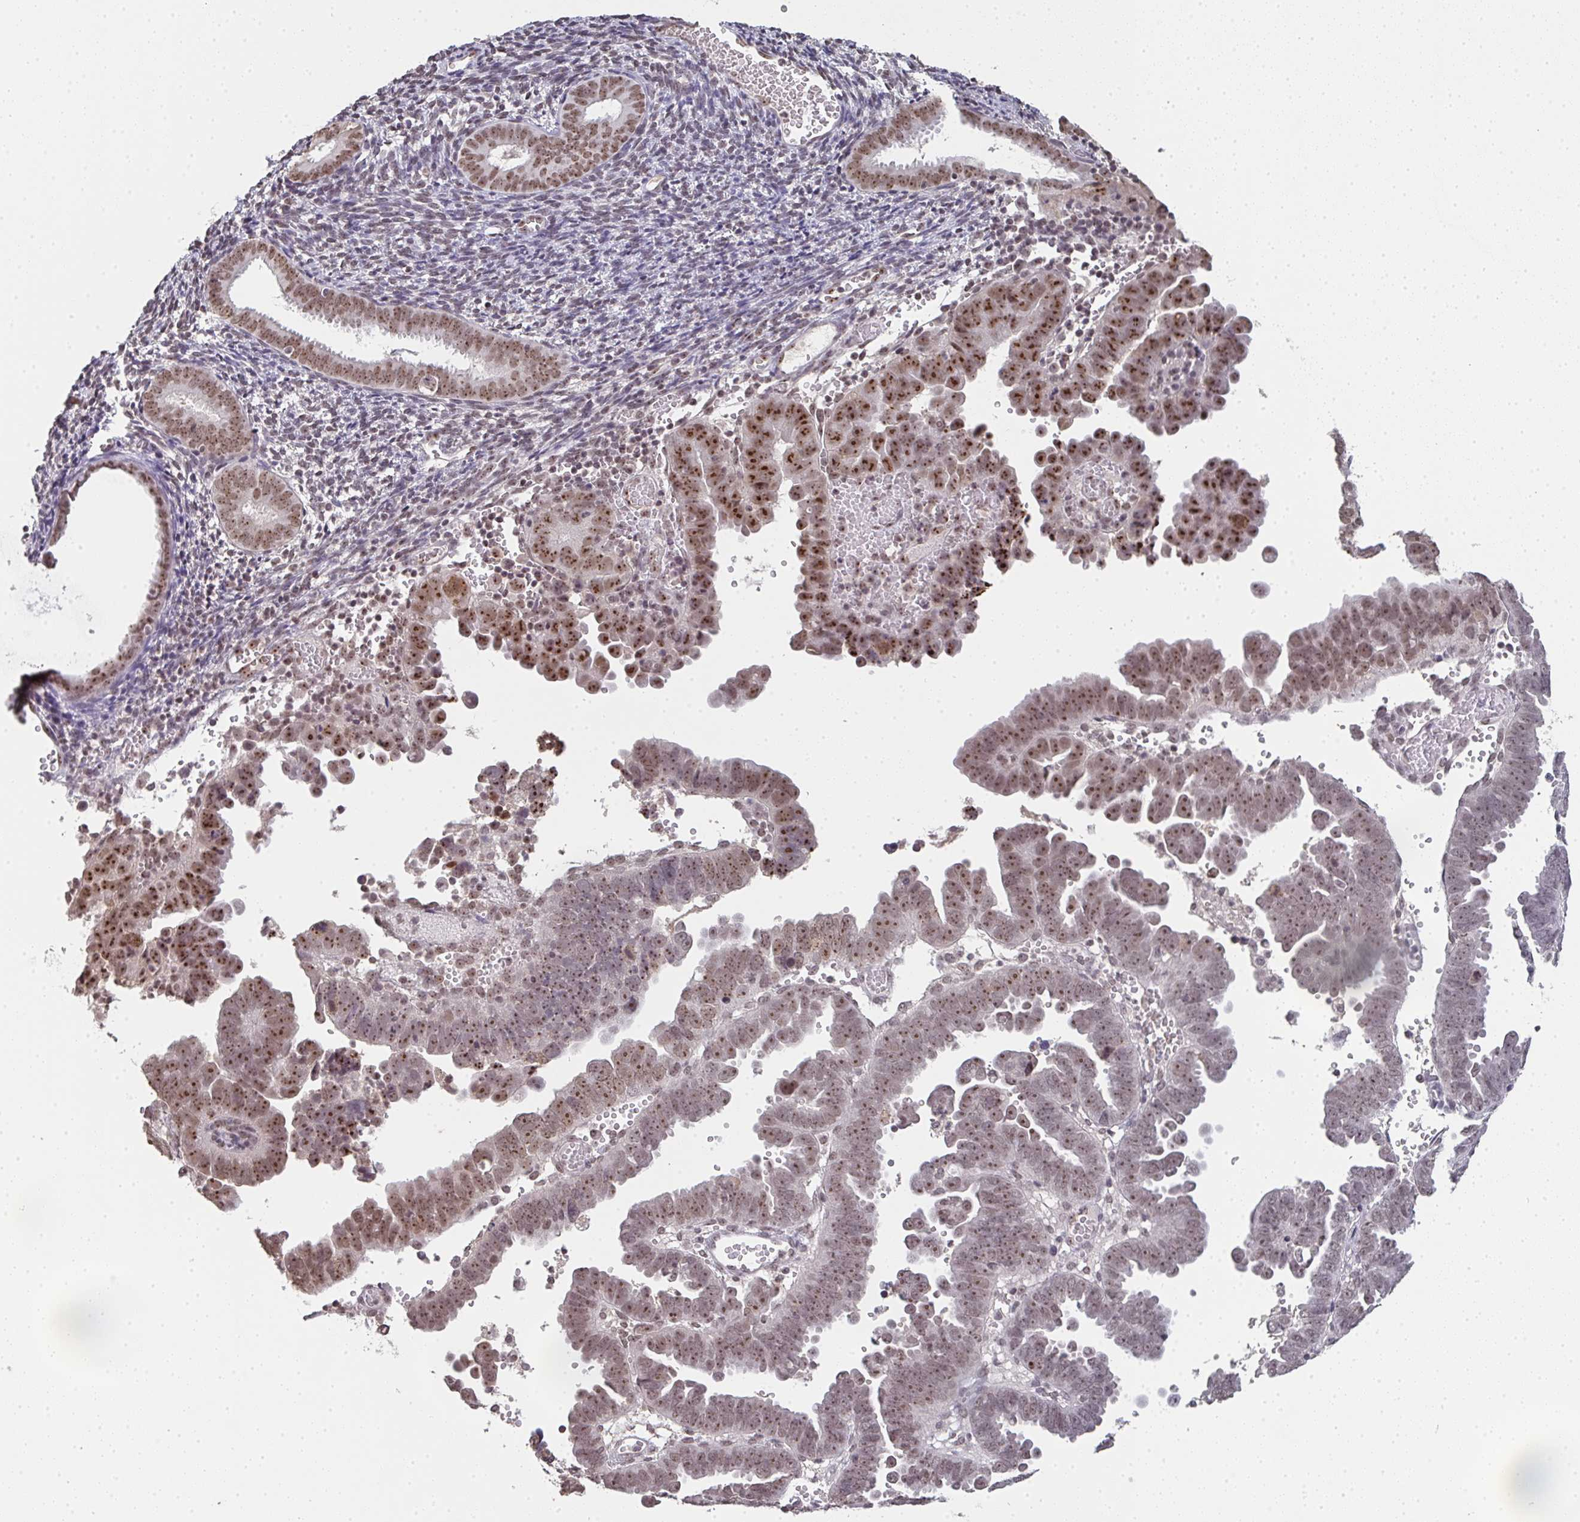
{"staining": {"intensity": "moderate", "quantity": ">75%", "location": "nuclear"}, "tissue": "endometrial cancer", "cell_type": "Tumor cells", "image_type": "cancer", "snomed": [{"axis": "morphology", "description": "Adenocarcinoma, NOS"}, {"axis": "topography", "description": "Endometrium"}], "caption": "Endometrial cancer stained for a protein (brown) reveals moderate nuclear positive positivity in approximately >75% of tumor cells.", "gene": "DKC1", "patient": {"sex": "female", "age": 75}}